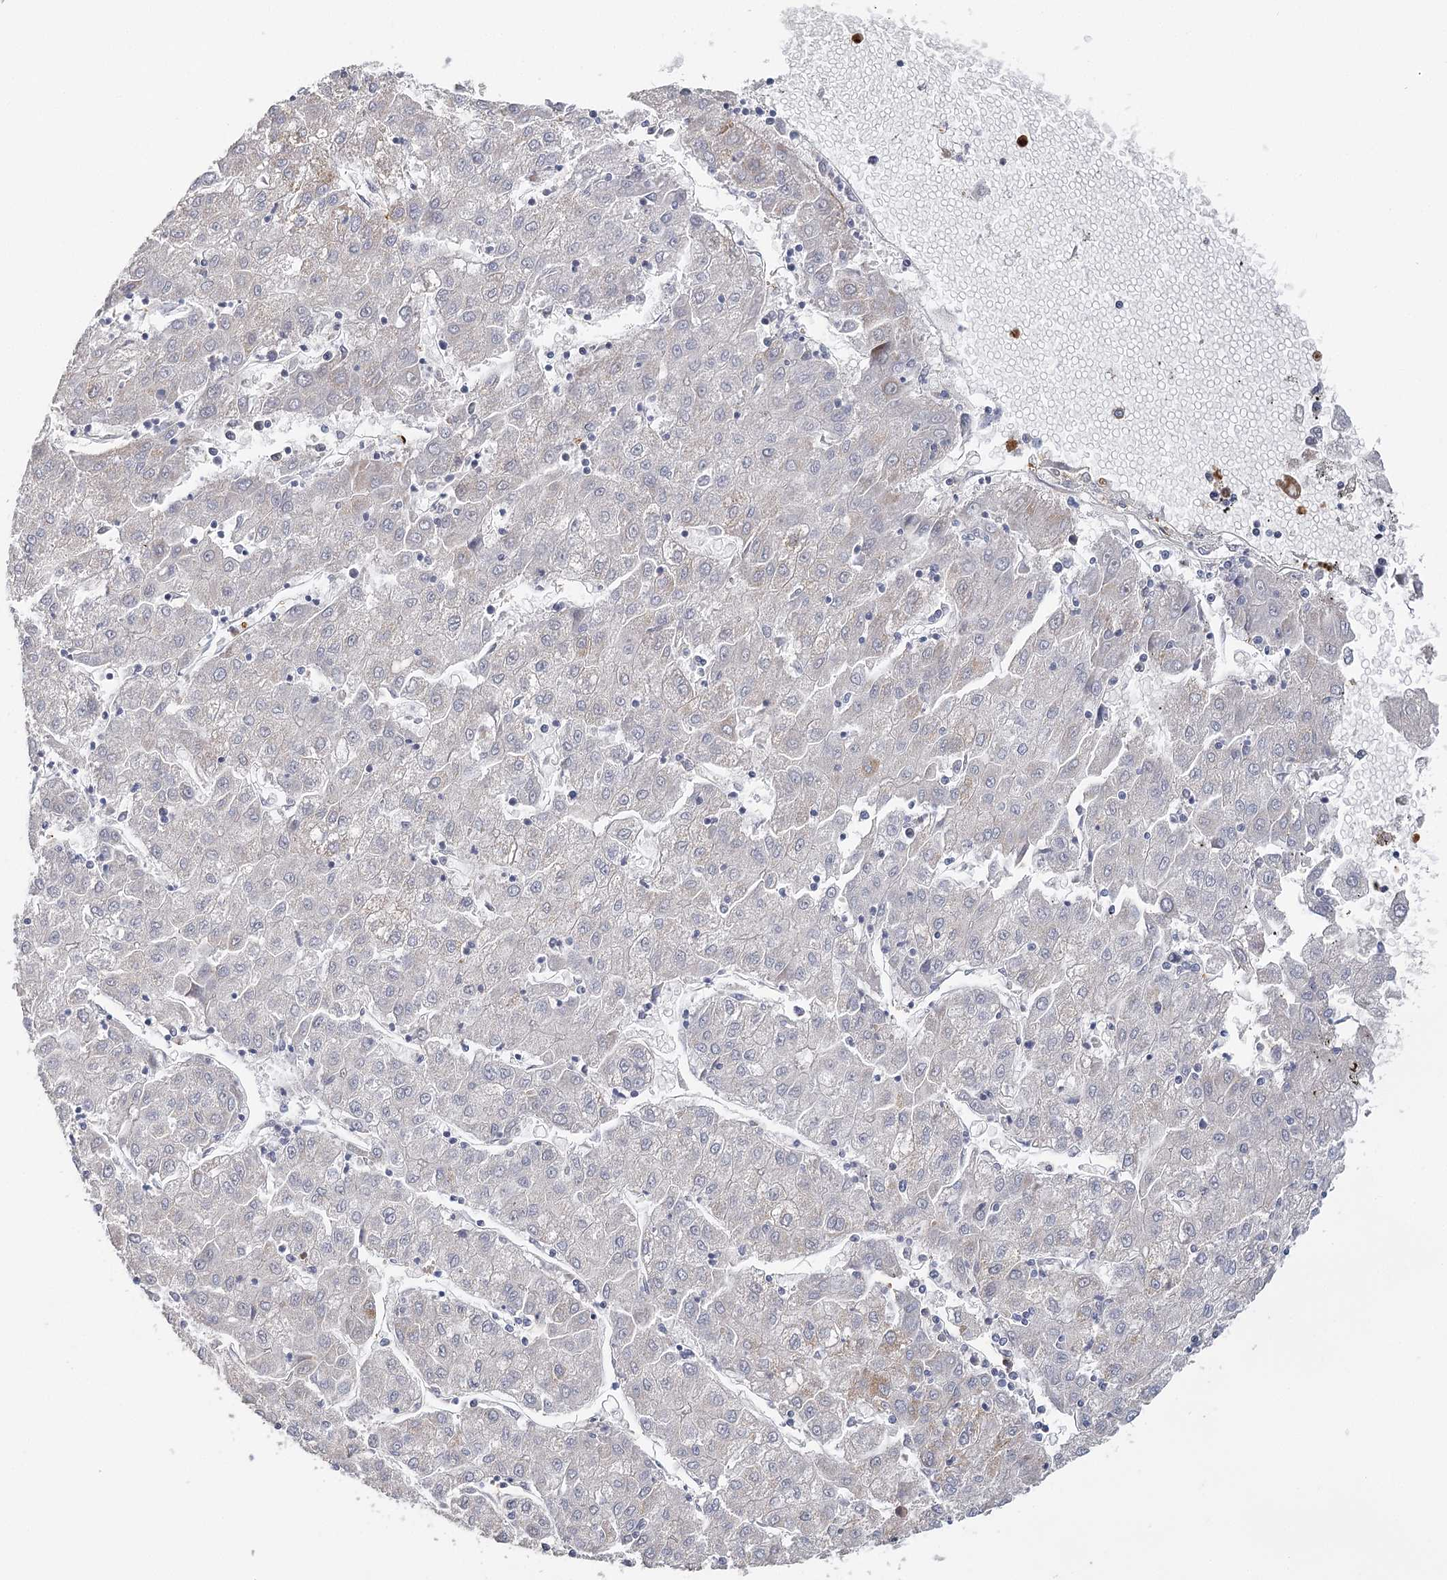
{"staining": {"intensity": "negative", "quantity": "none", "location": "none"}, "tissue": "liver cancer", "cell_type": "Tumor cells", "image_type": "cancer", "snomed": [{"axis": "morphology", "description": "Carcinoma, Hepatocellular, NOS"}, {"axis": "topography", "description": "Liver"}], "caption": "Immunohistochemistry (IHC) of human hepatocellular carcinoma (liver) demonstrates no positivity in tumor cells. Nuclei are stained in blue.", "gene": "EPB41L5", "patient": {"sex": "male", "age": 72}}